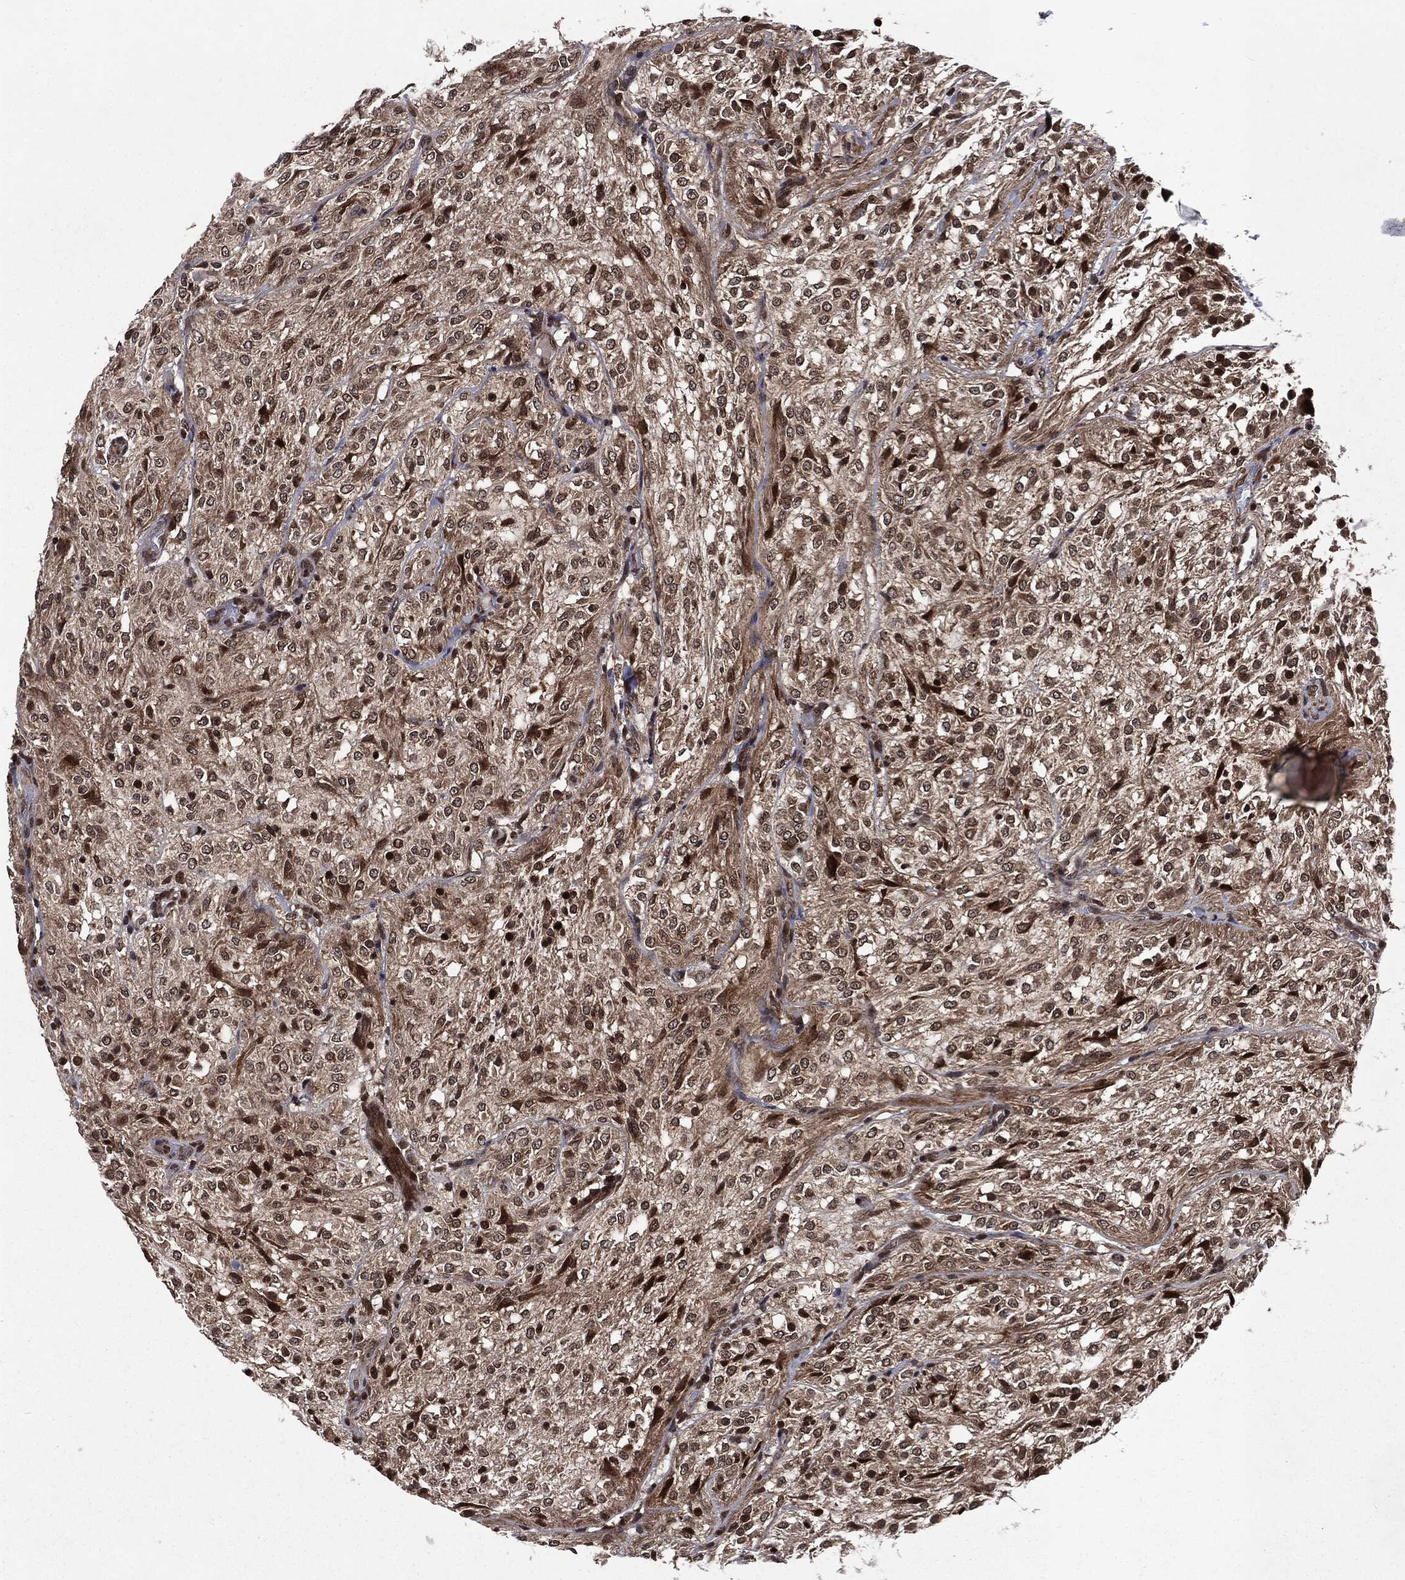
{"staining": {"intensity": "strong", "quantity": "25%-75%", "location": "nuclear"}, "tissue": "glioma", "cell_type": "Tumor cells", "image_type": "cancer", "snomed": [{"axis": "morphology", "description": "Glioma, malignant, Low grade"}, {"axis": "topography", "description": "Brain"}], "caption": "Tumor cells exhibit high levels of strong nuclear expression in about 25%-75% of cells in human low-grade glioma (malignant).", "gene": "STAU2", "patient": {"sex": "male", "age": 3}}